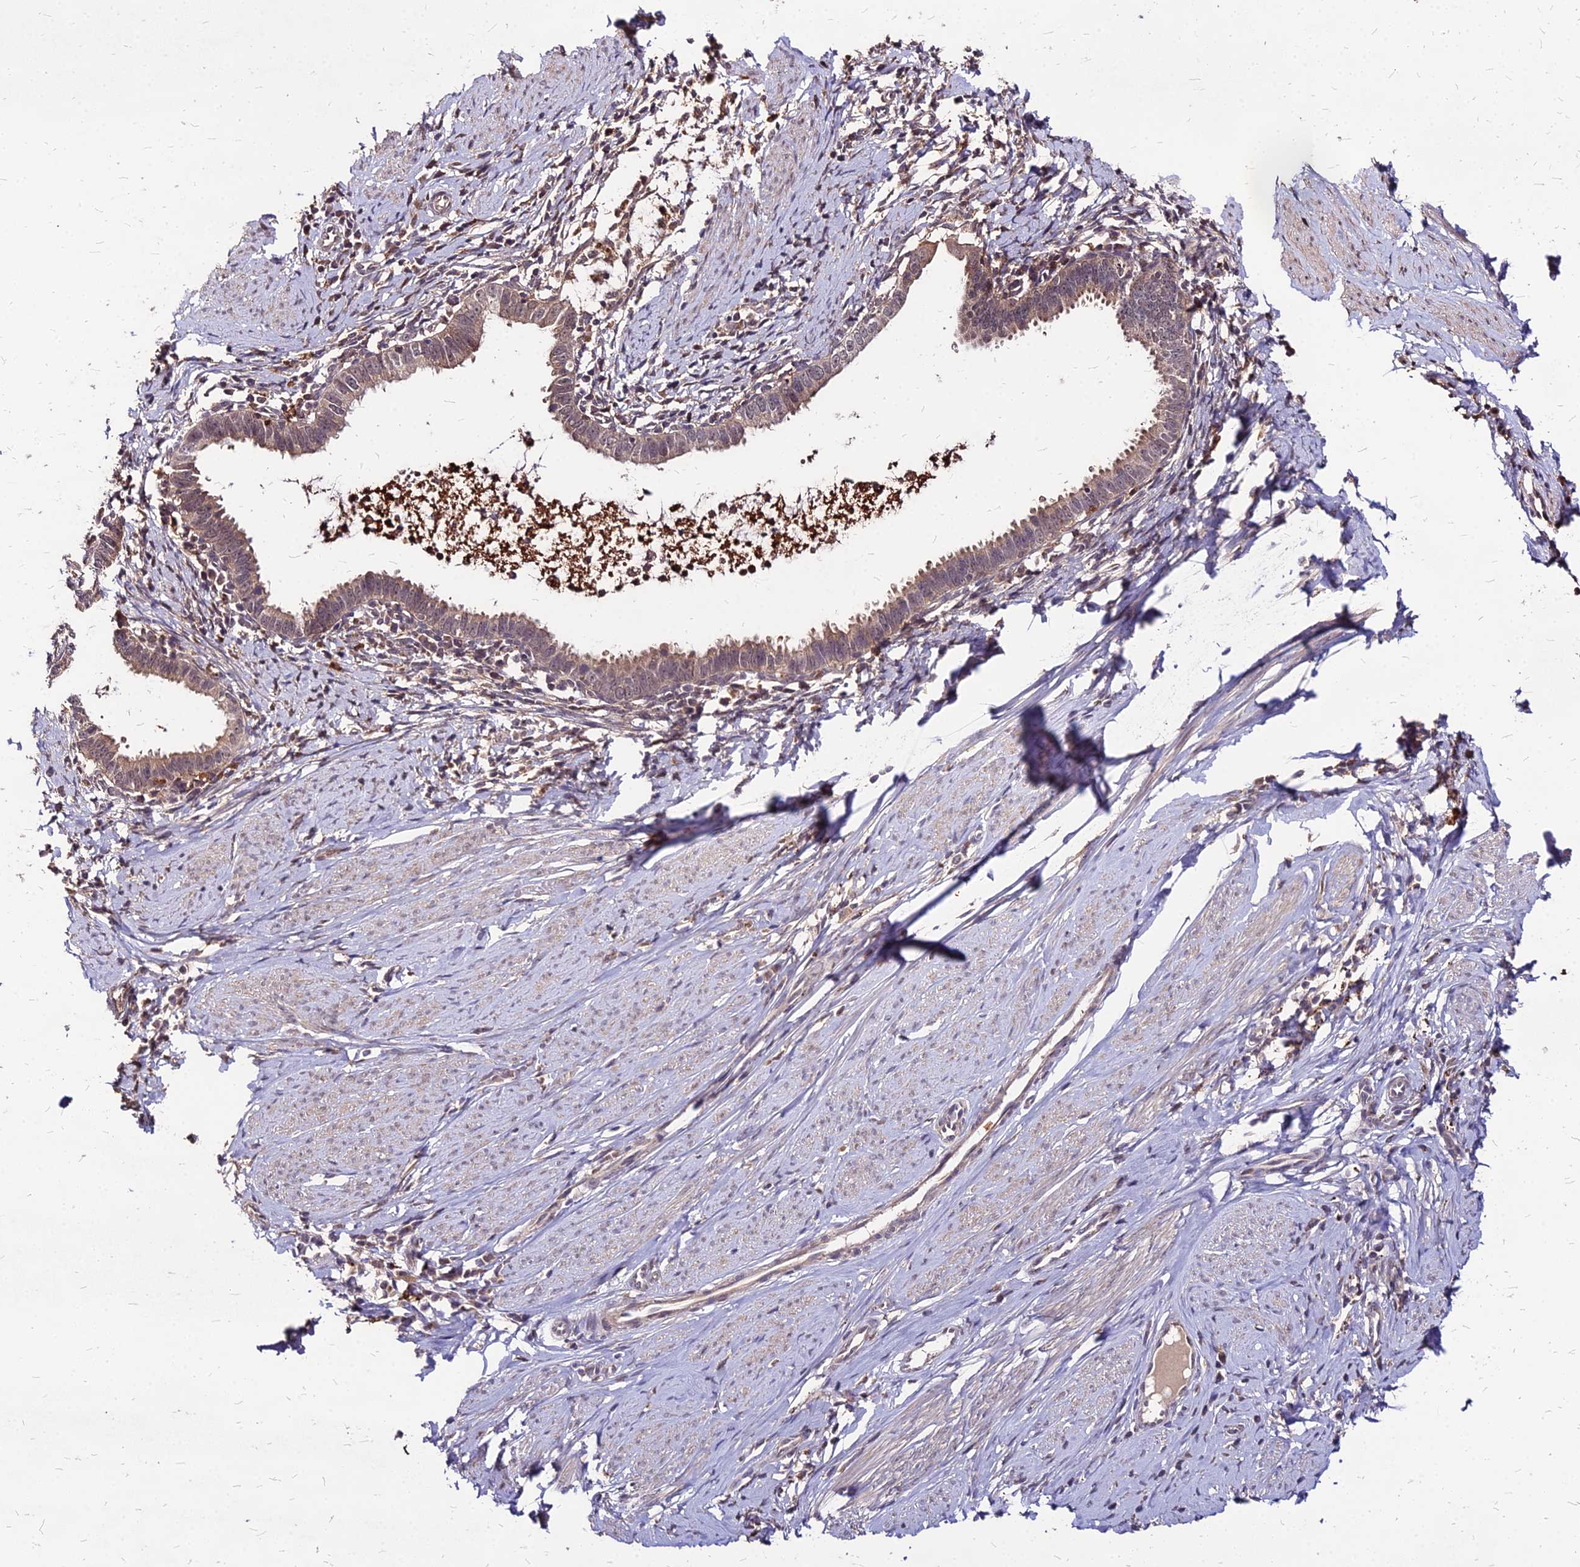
{"staining": {"intensity": "weak", "quantity": "25%-75%", "location": "cytoplasmic/membranous"}, "tissue": "cervical cancer", "cell_type": "Tumor cells", "image_type": "cancer", "snomed": [{"axis": "morphology", "description": "Adenocarcinoma, NOS"}, {"axis": "topography", "description": "Cervix"}], "caption": "Cervical cancer (adenocarcinoma) tissue shows weak cytoplasmic/membranous staining in approximately 25%-75% of tumor cells, visualized by immunohistochemistry.", "gene": "APBA3", "patient": {"sex": "female", "age": 36}}